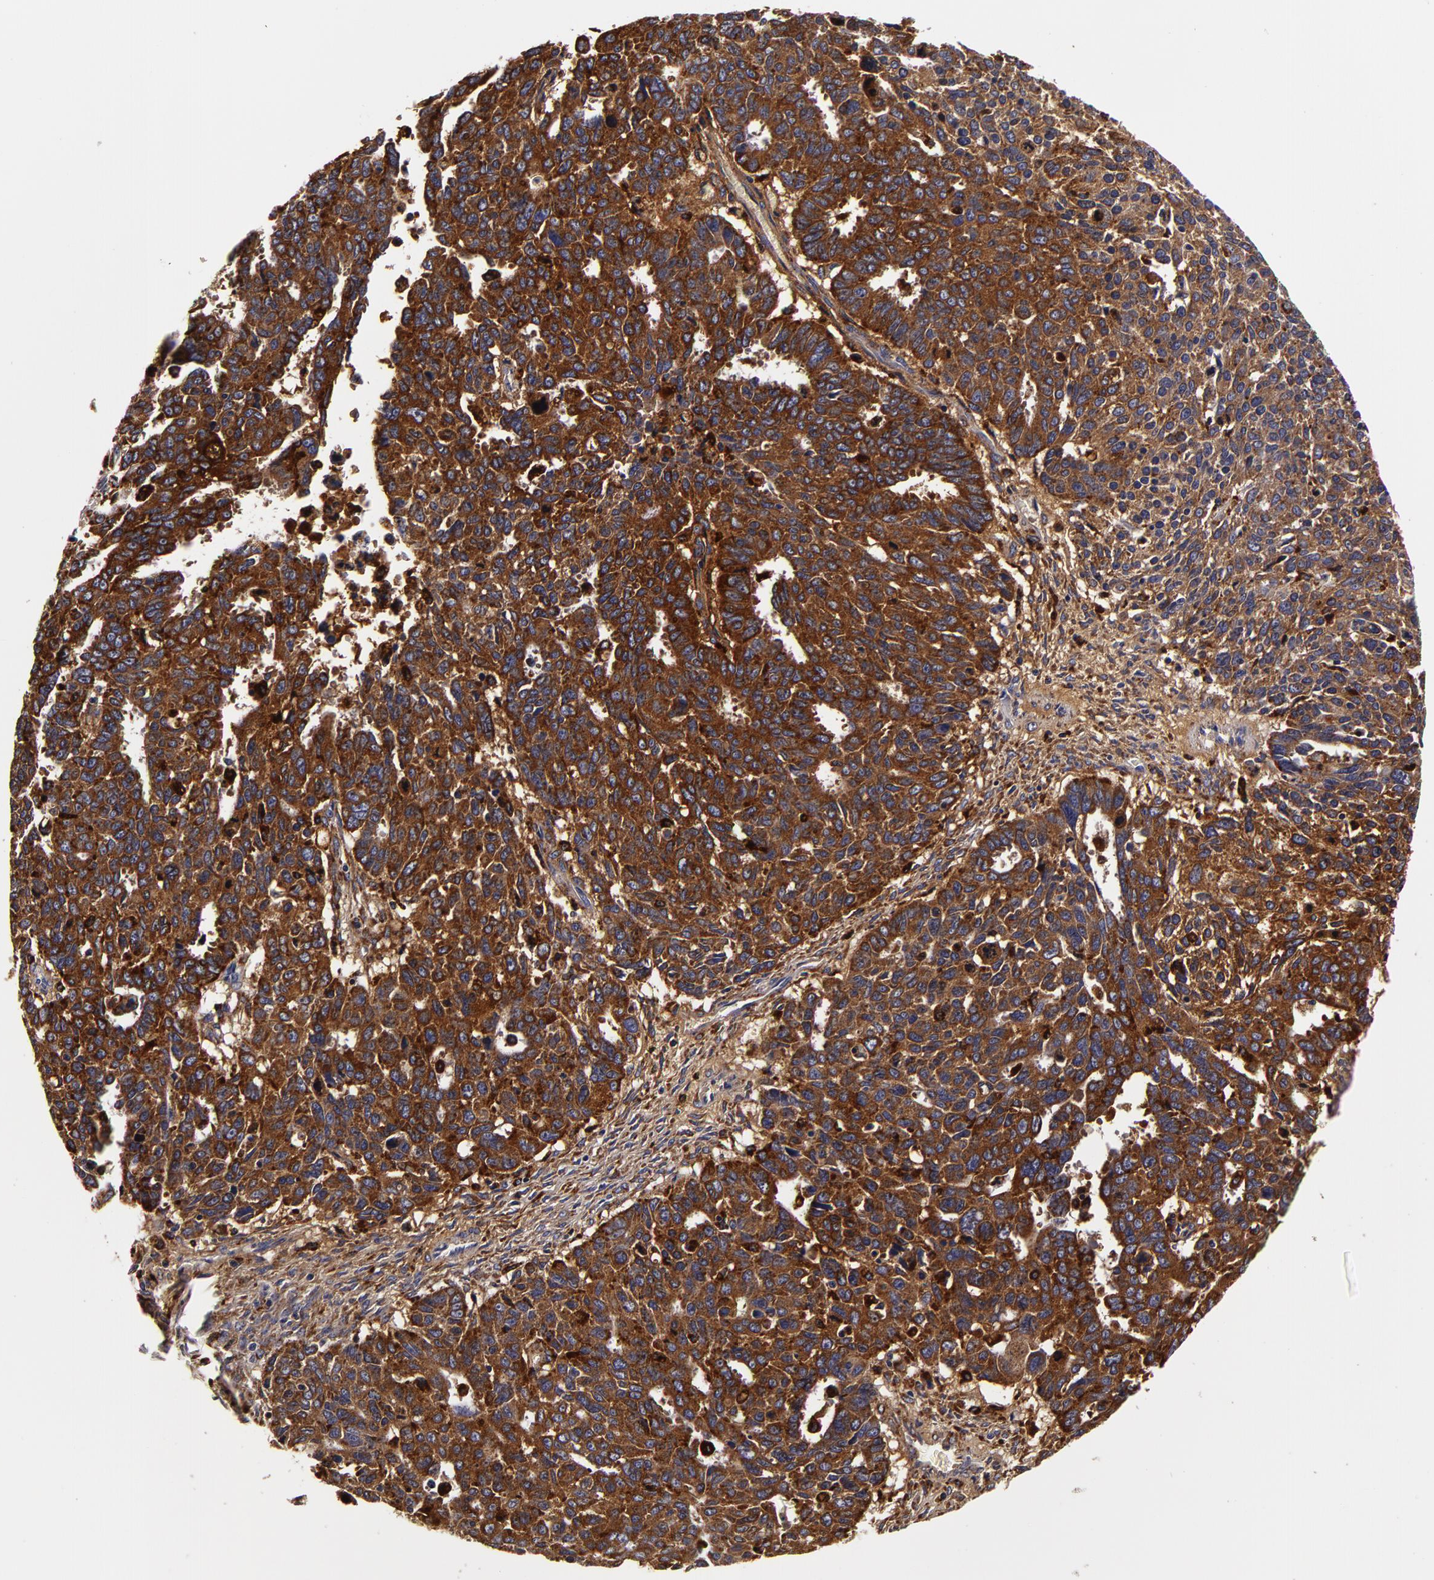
{"staining": {"intensity": "moderate", "quantity": ">75%", "location": "cytoplasmic/membranous"}, "tissue": "ovarian cancer", "cell_type": "Tumor cells", "image_type": "cancer", "snomed": [{"axis": "morphology", "description": "Carcinoma, endometroid"}, {"axis": "morphology", "description": "Cystadenocarcinoma, serous, NOS"}, {"axis": "topography", "description": "Ovary"}], "caption": "Ovarian cancer stained with immunohistochemistry demonstrates moderate cytoplasmic/membranous staining in approximately >75% of tumor cells. (DAB (3,3'-diaminobenzidine) = brown stain, brightfield microscopy at high magnification).", "gene": "LGALS3BP", "patient": {"sex": "female", "age": 45}}